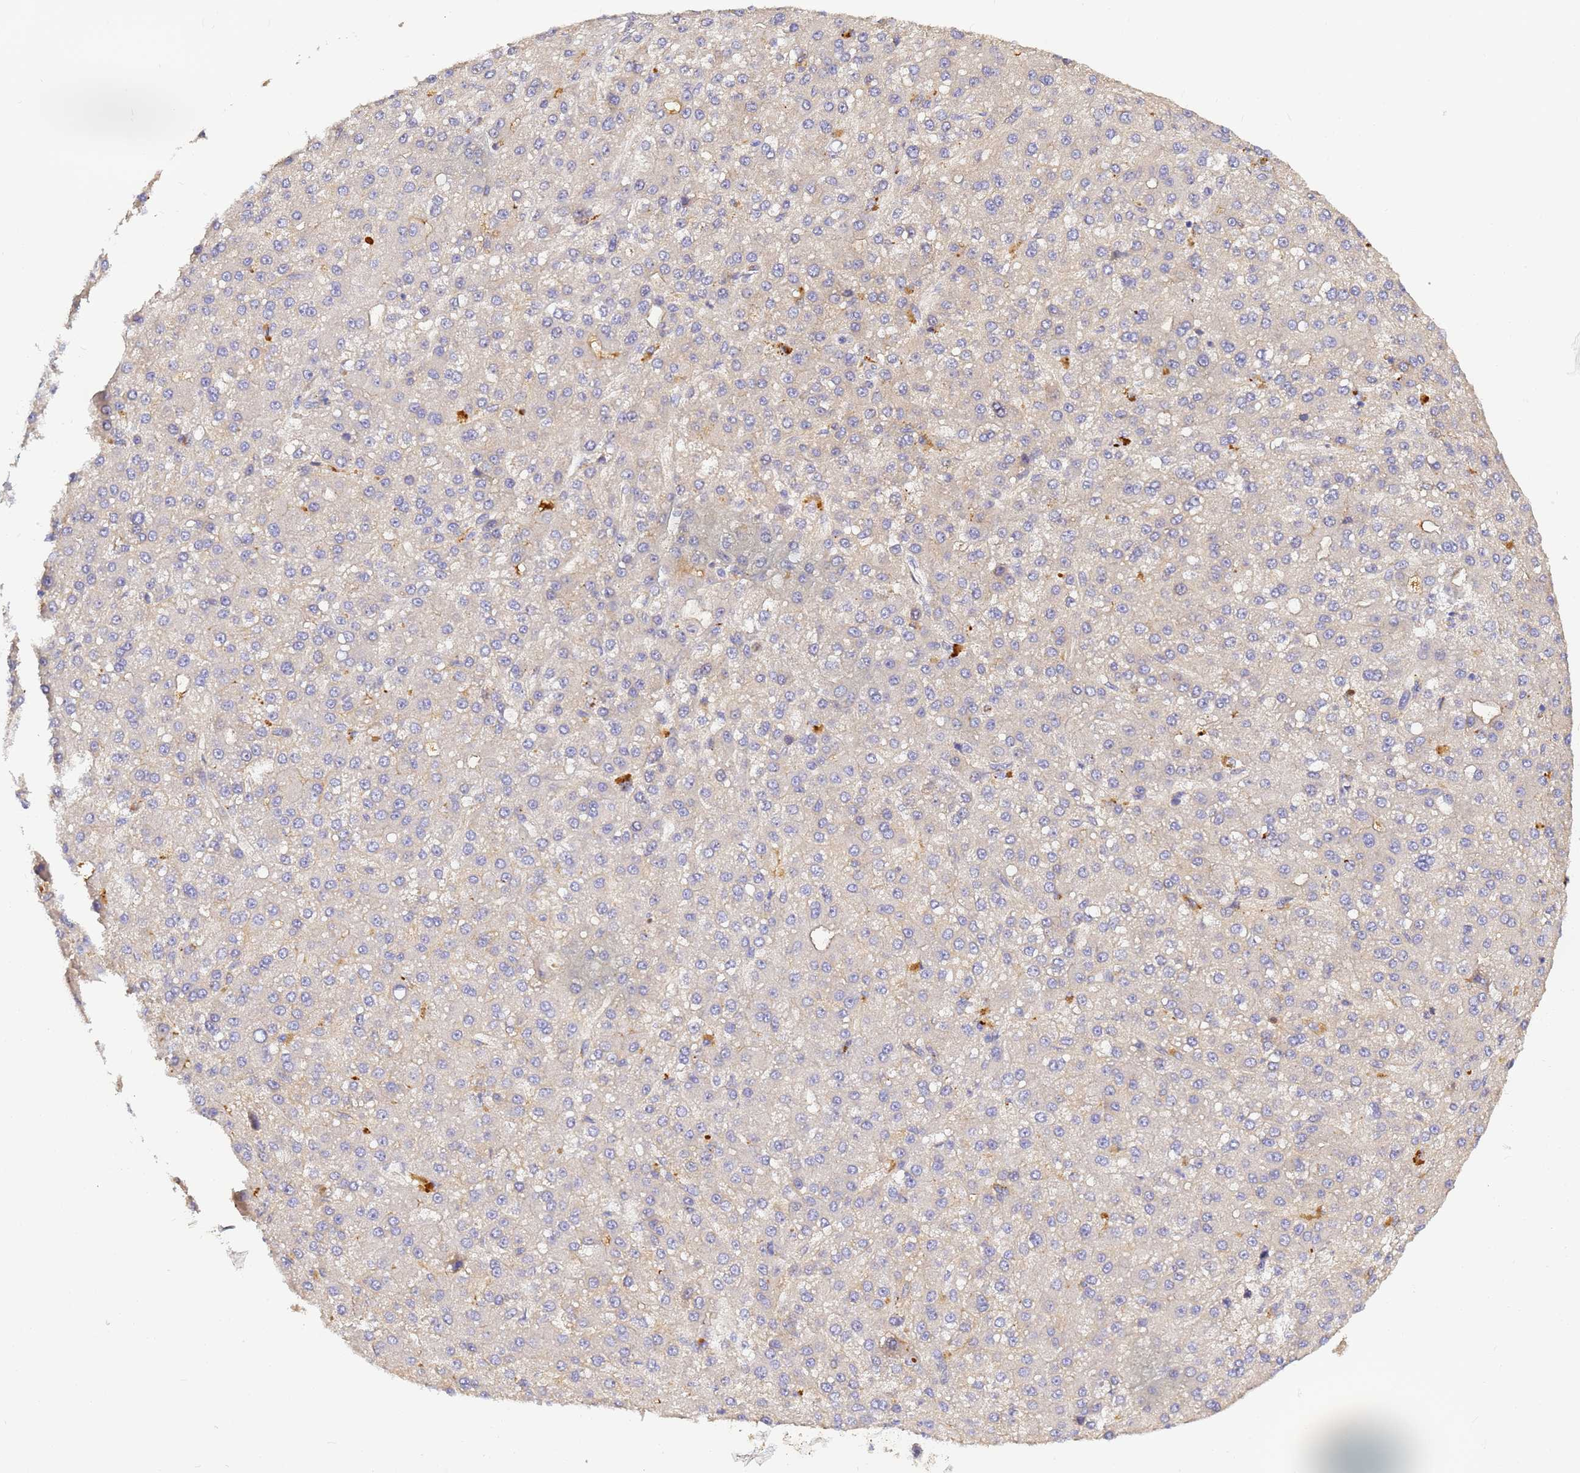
{"staining": {"intensity": "weak", "quantity": "25%-75%", "location": "cytoplasmic/membranous"}, "tissue": "liver cancer", "cell_type": "Tumor cells", "image_type": "cancer", "snomed": [{"axis": "morphology", "description": "Carcinoma, Hepatocellular, NOS"}, {"axis": "topography", "description": "Liver"}], "caption": "Immunohistochemical staining of liver hepatocellular carcinoma exhibits low levels of weak cytoplasmic/membranous staining in approximately 25%-75% of tumor cells. (DAB (3,3'-diaminobenzidine) IHC with brightfield microscopy, high magnification).", "gene": "CFH", "patient": {"sex": "male", "age": 67}}